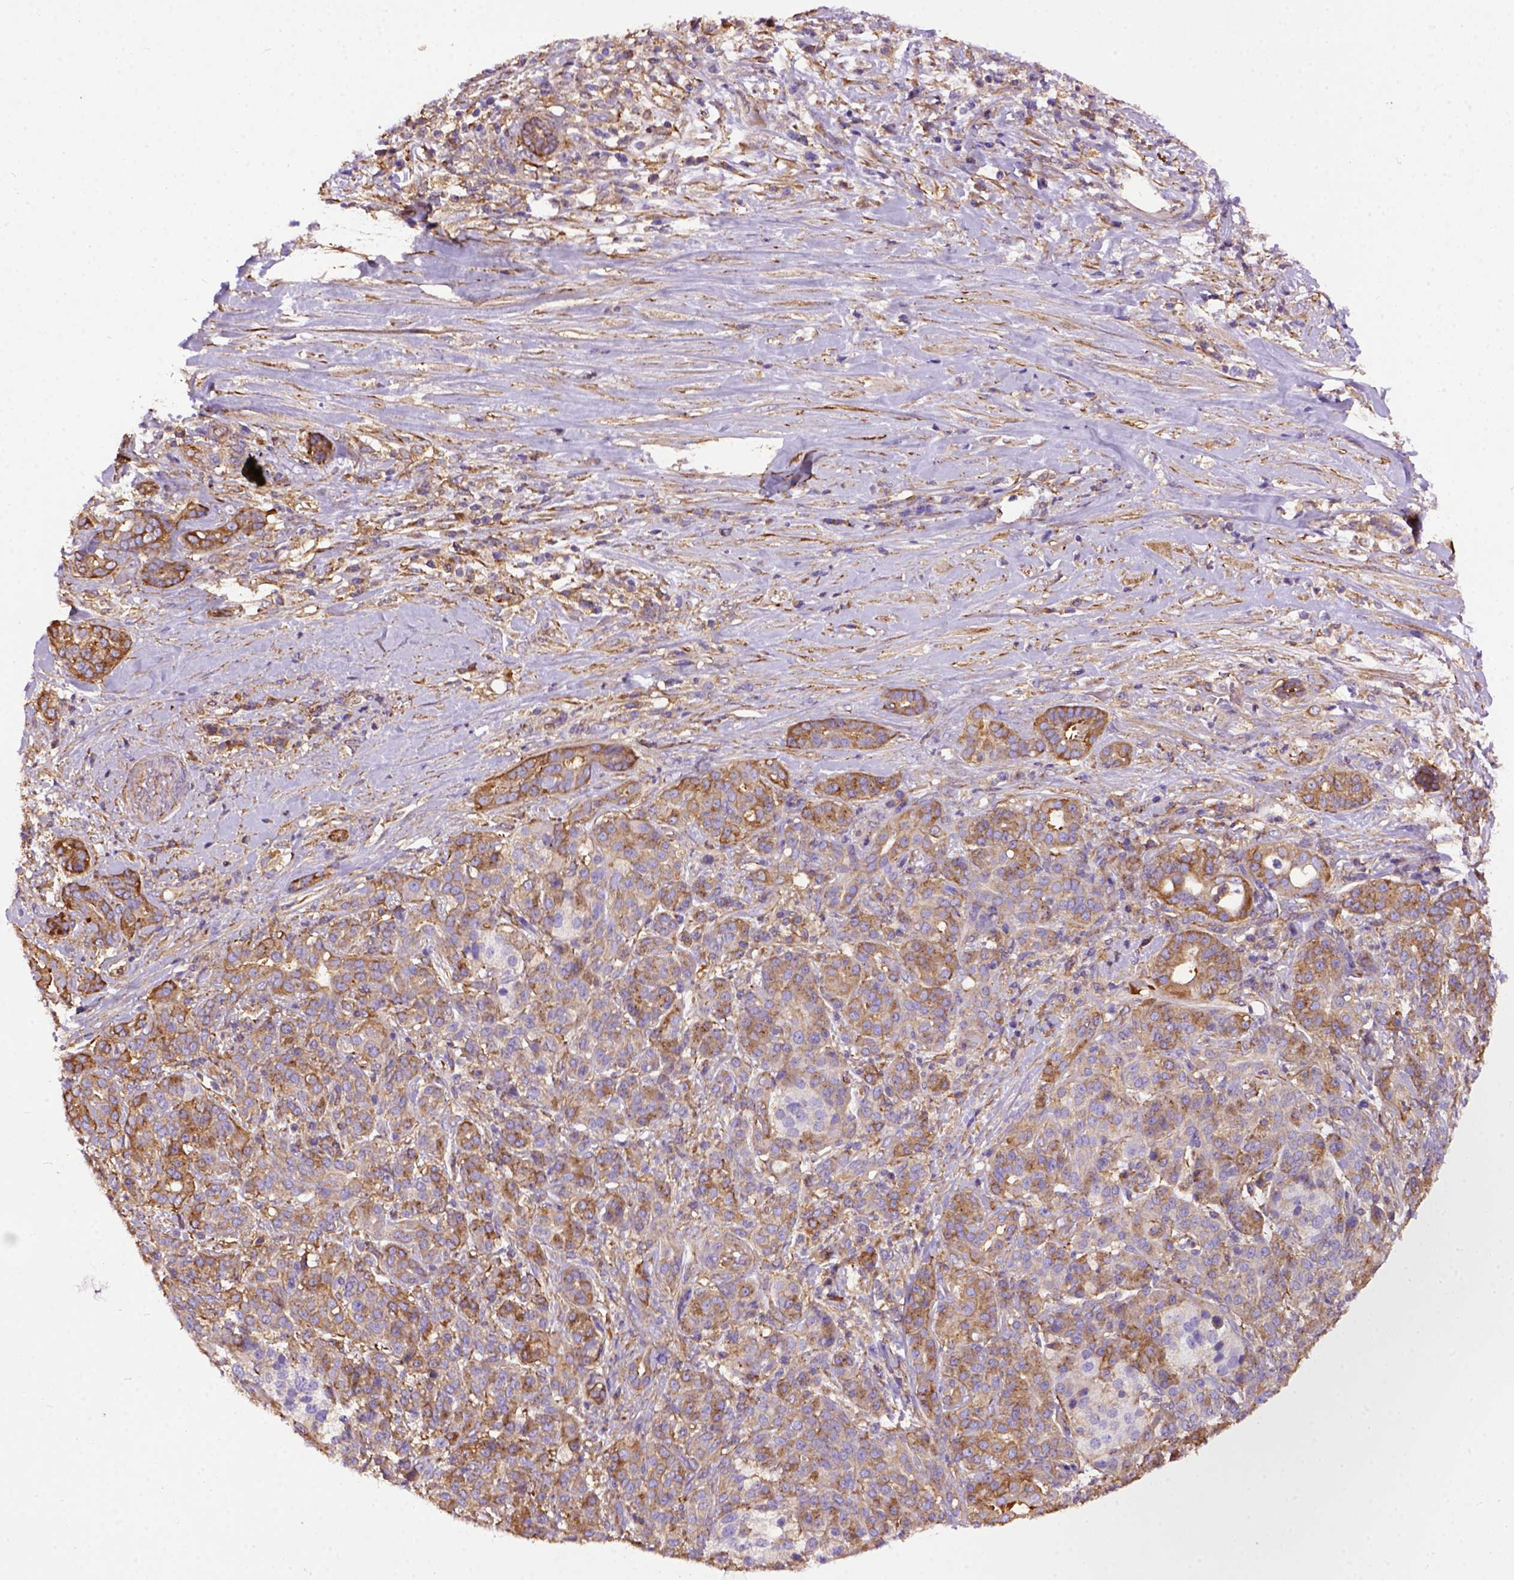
{"staining": {"intensity": "moderate", "quantity": ">75%", "location": "cytoplasmic/membranous"}, "tissue": "pancreatic cancer", "cell_type": "Tumor cells", "image_type": "cancer", "snomed": [{"axis": "morphology", "description": "Normal tissue, NOS"}, {"axis": "morphology", "description": "Inflammation, NOS"}, {"axis": "morphology", "description": "Adenocarcinoma, NOS"}, {"axis": "topography", "description": "Pancreas"}], "caption": "Immunohistochemistry of human pancreatic cancer displays medium levels of moderate cytoplasmic/membranous staining in about >75% of tumor cells.", "gene": "MVP", "patient": {"sex": "male", "age": 57}}